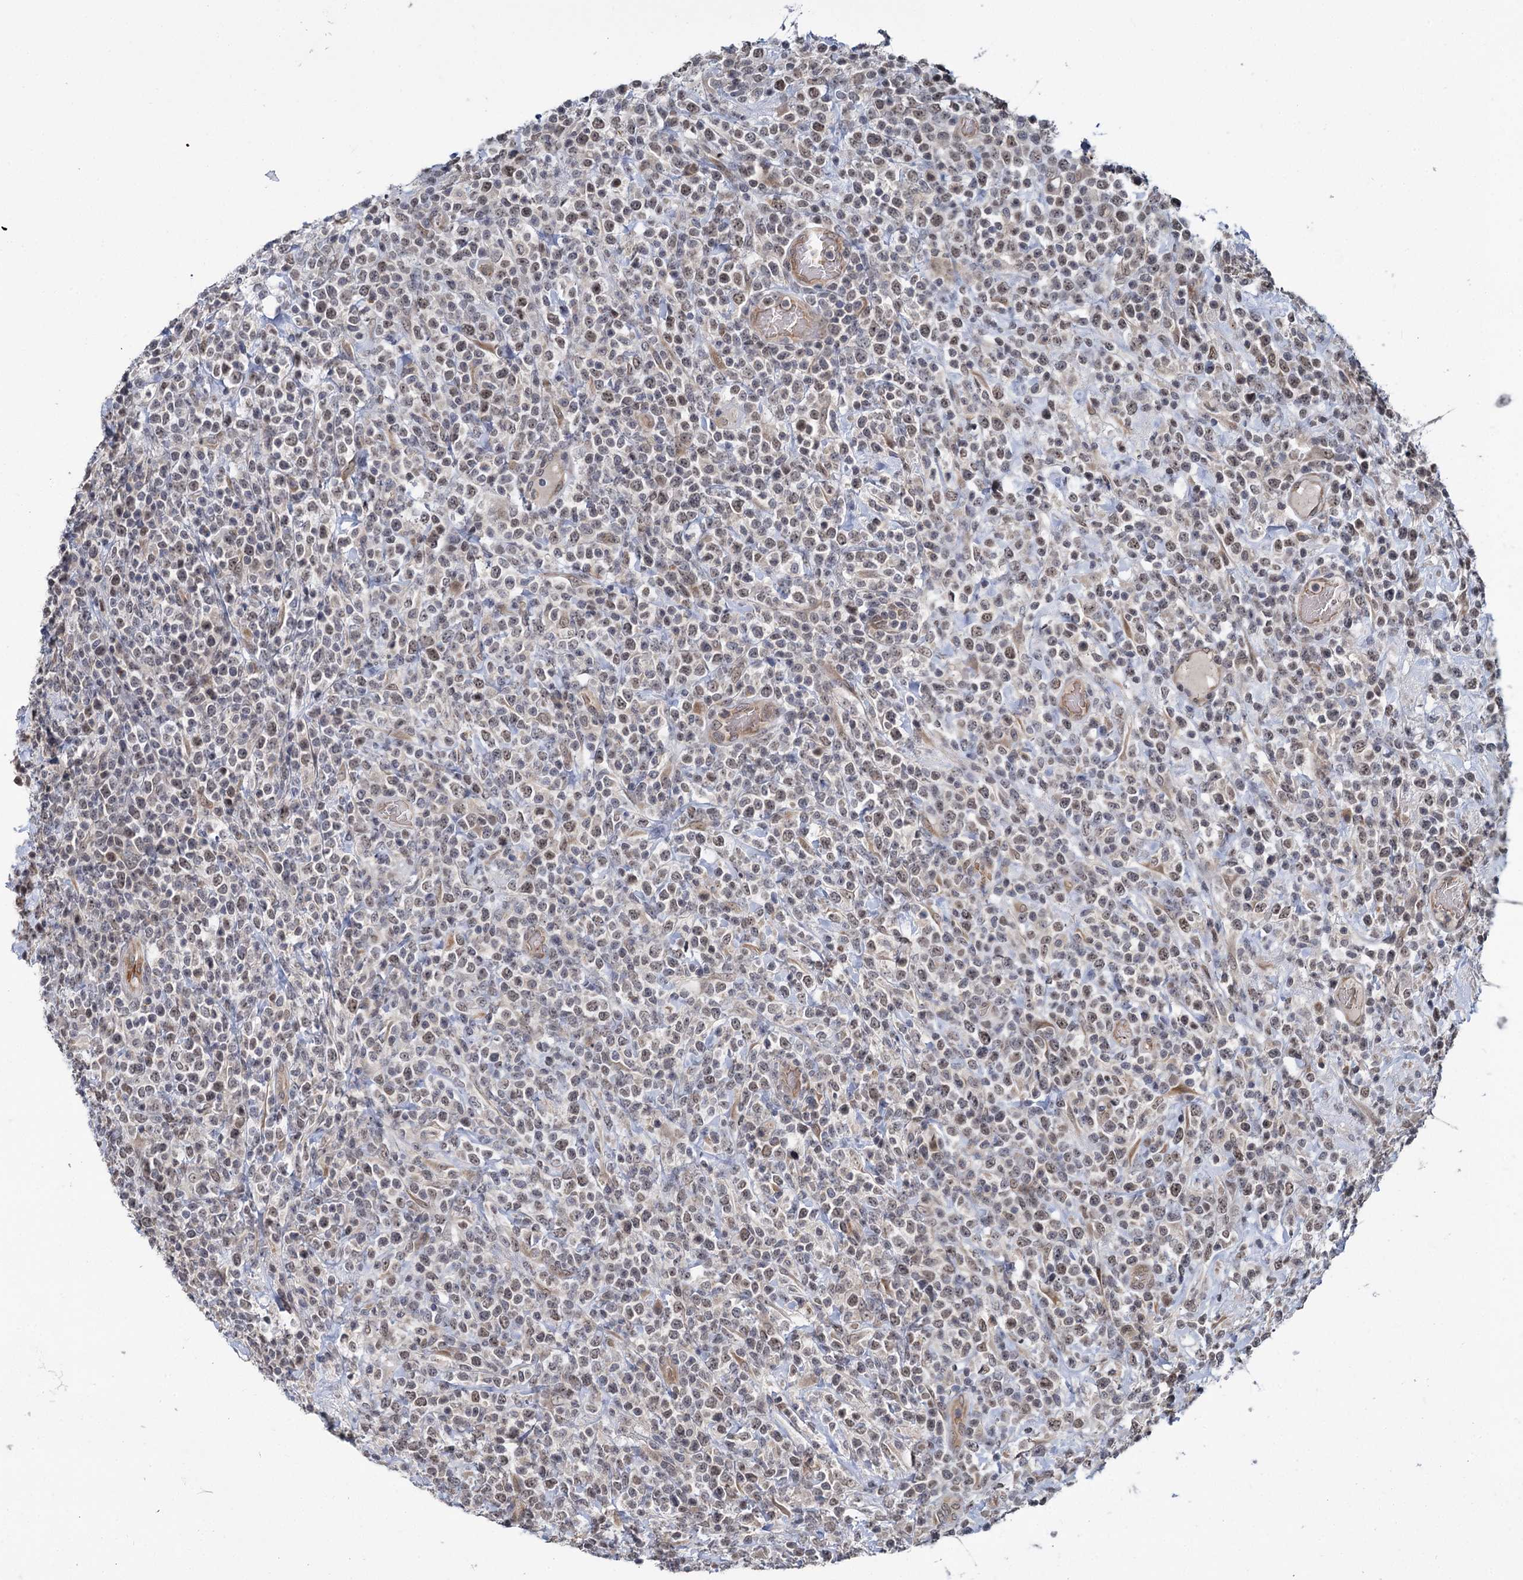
{"staining": {"intensity": "weak", "quantity": "25%-75%", "location": "nuclear"}, "tissue": "lymphoma", "cell_type": "Tumor cells", "image_type": "cancer", "snomed": [{"axis": "morphology", "description": "Malignant lymphoma, non-Hodgkin's type, High grade"}, {"axis": "topography", "description": "Colon"}], "caption": "IHC (DAB (3,3'-diaminobenzidine)) staining of lymphoma reveals weak nuclear protein expression in about 25%-75% of tumor cells. (DAB IHC, brown staining for protein, blue staining for nuclei).", "gene": "APBA2", "patient": {"sex": "female", "age": 53}}